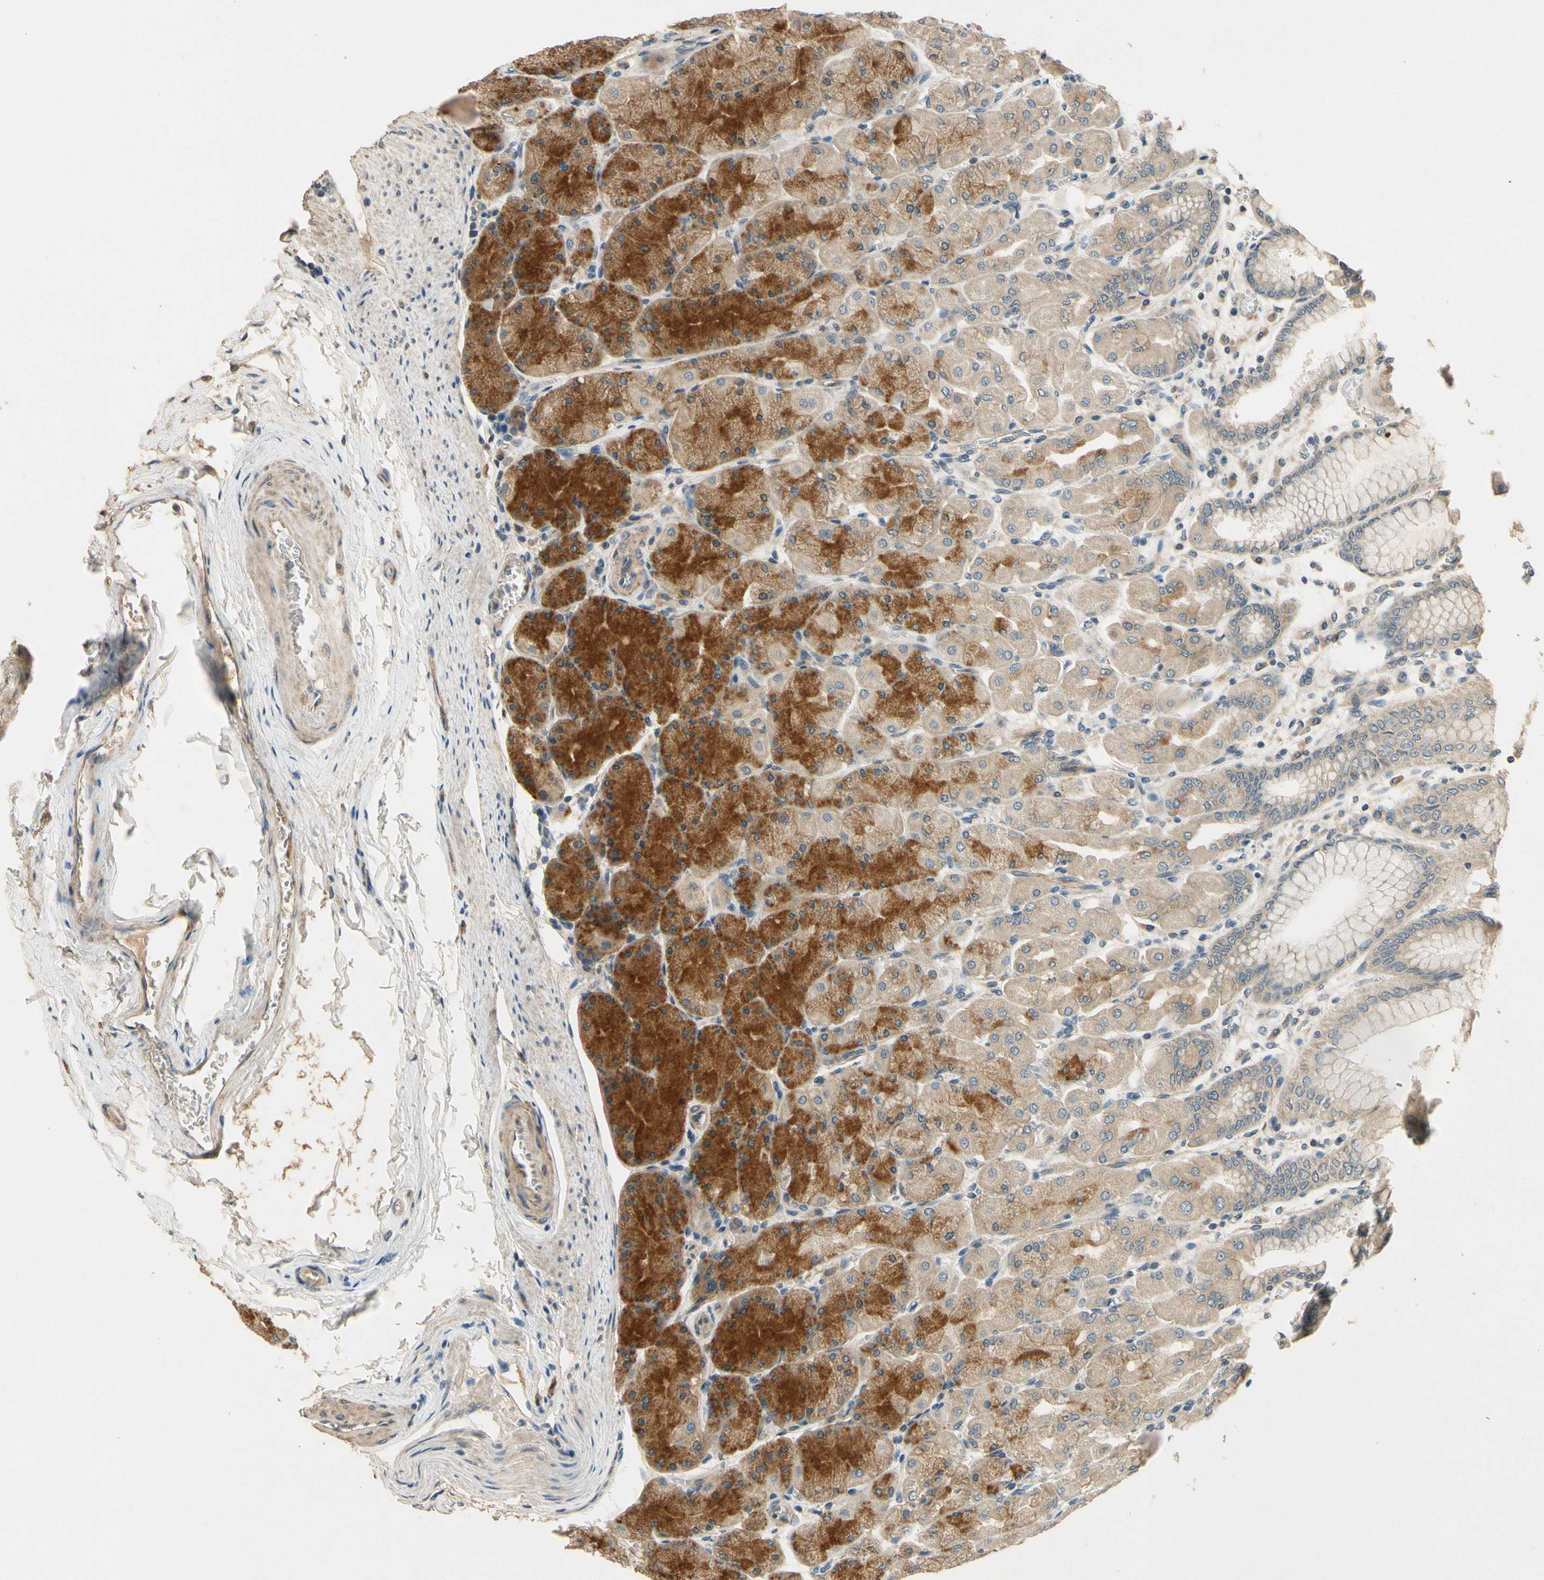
{"staining": {"intensity": "strong", "quantity": "25%-75%", "location": "cytoplasmic/membranous"}, "tissue": "stomach", "cell_type": "Glandular cells", "image_type": "normal", "snomed": [{"axis": "morphology", "description": "Normal tissue, NOS"}, {"axis": "topography", "description": "Stomach, upper"}], "caption": "Immunohistochemical staining of normal stomach shows 25%-75% levels of strong cytoplasmic/membranous protein positivity in about 25%-75% of glandular cells.", "gene": "ALKBH3", "patient": {"sex": "female", "age": 56}}